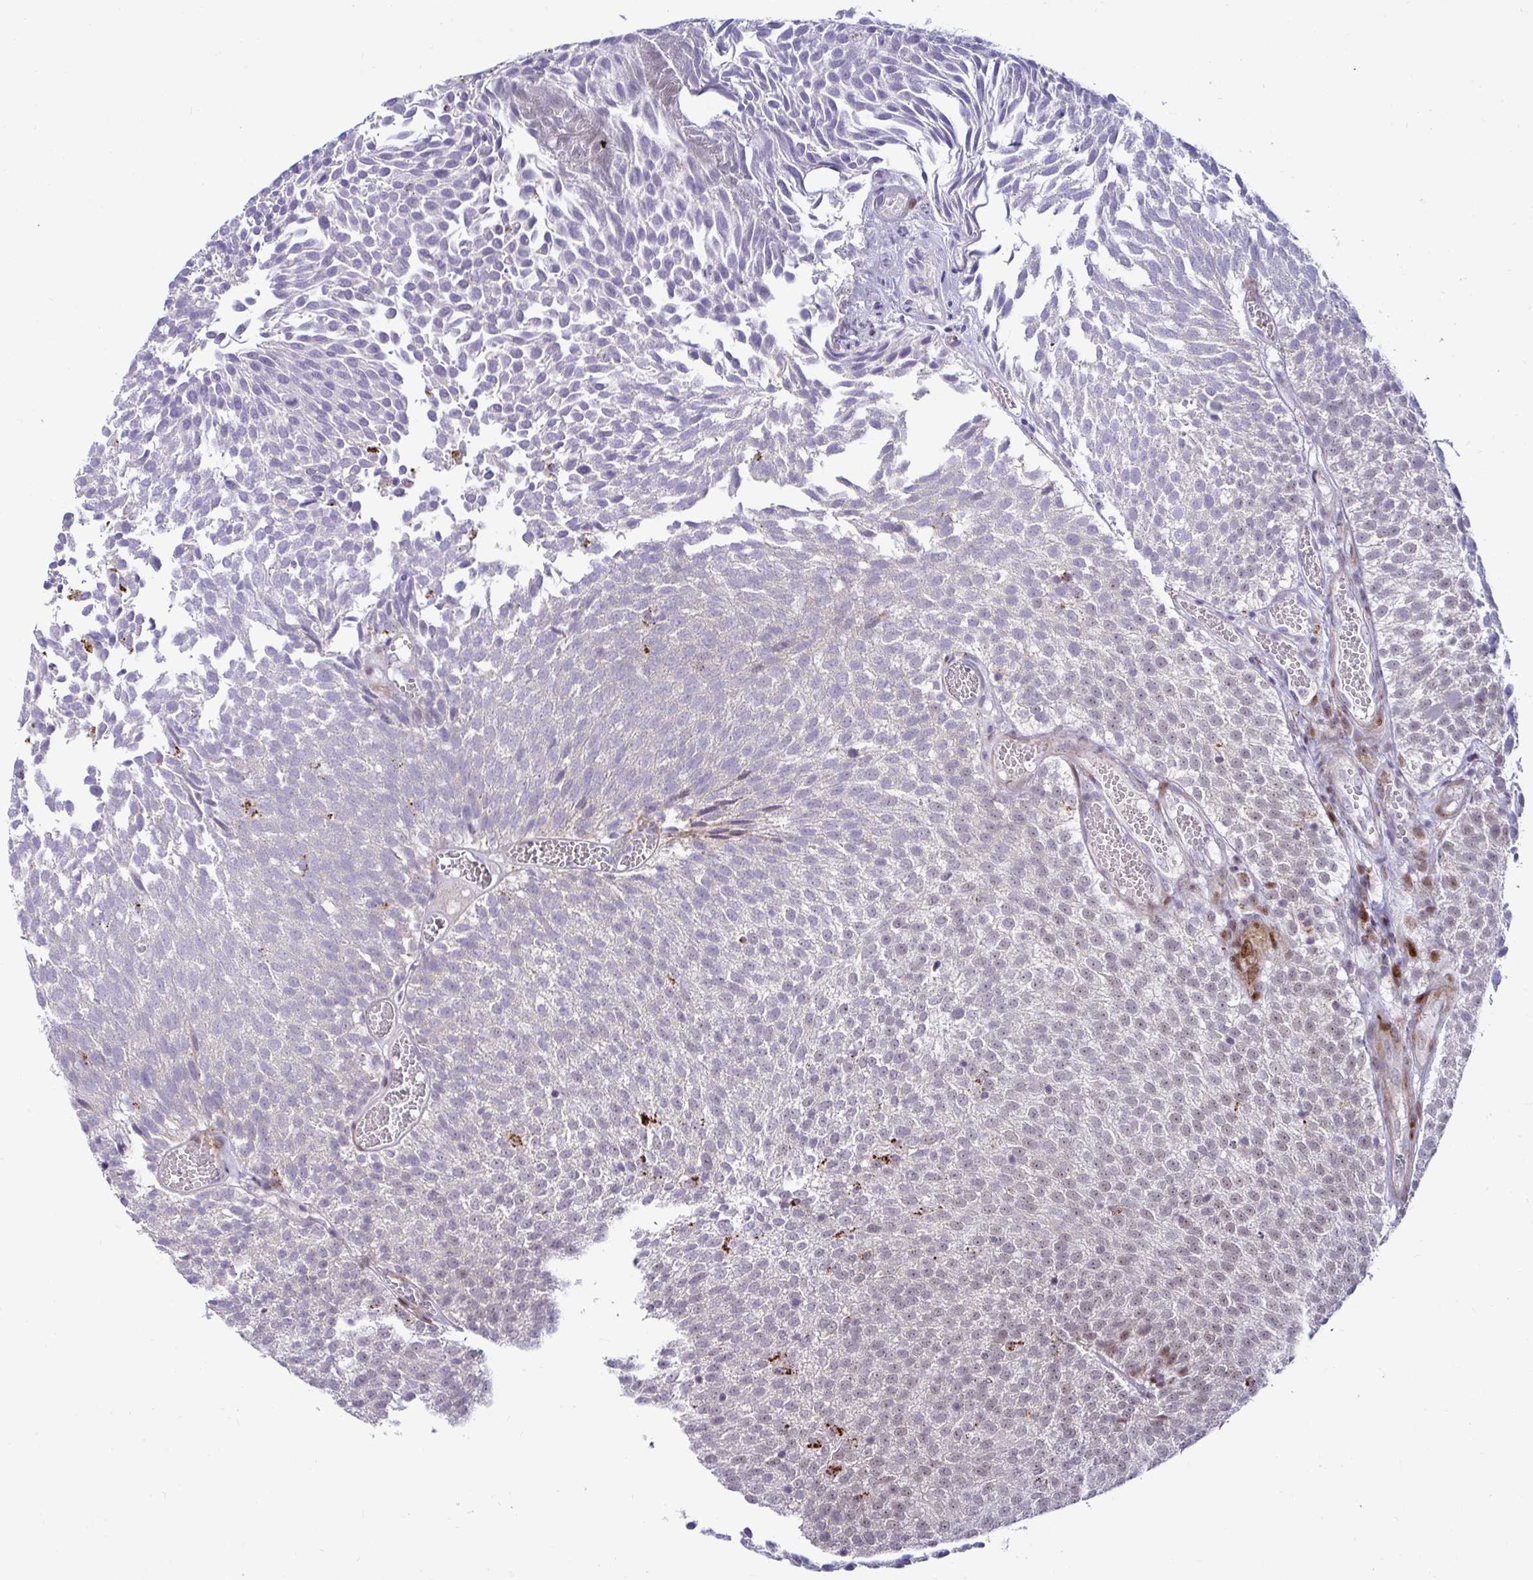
{"staining": {"intensity": "weak", "quantity": "25%-75%", "location": "nuclear"}, "tissue": "urothelial cancer", "cell_type": "Tumor cells", "image_type": "cancer", "snomed": [{"axis": "morphology", "description": "Urothelial carcinoma, Low grade"}, {"axis": "topography", "description": "Urinary bladder"}], "caption": "About 25%-75% of tumor cells in human urothelial cancer exhibit weak nuclear protein staining as visualized by brown immunohistochemical staining.", "gene": "DZIP1", "patient": {"sex": "female", "age": 79}}